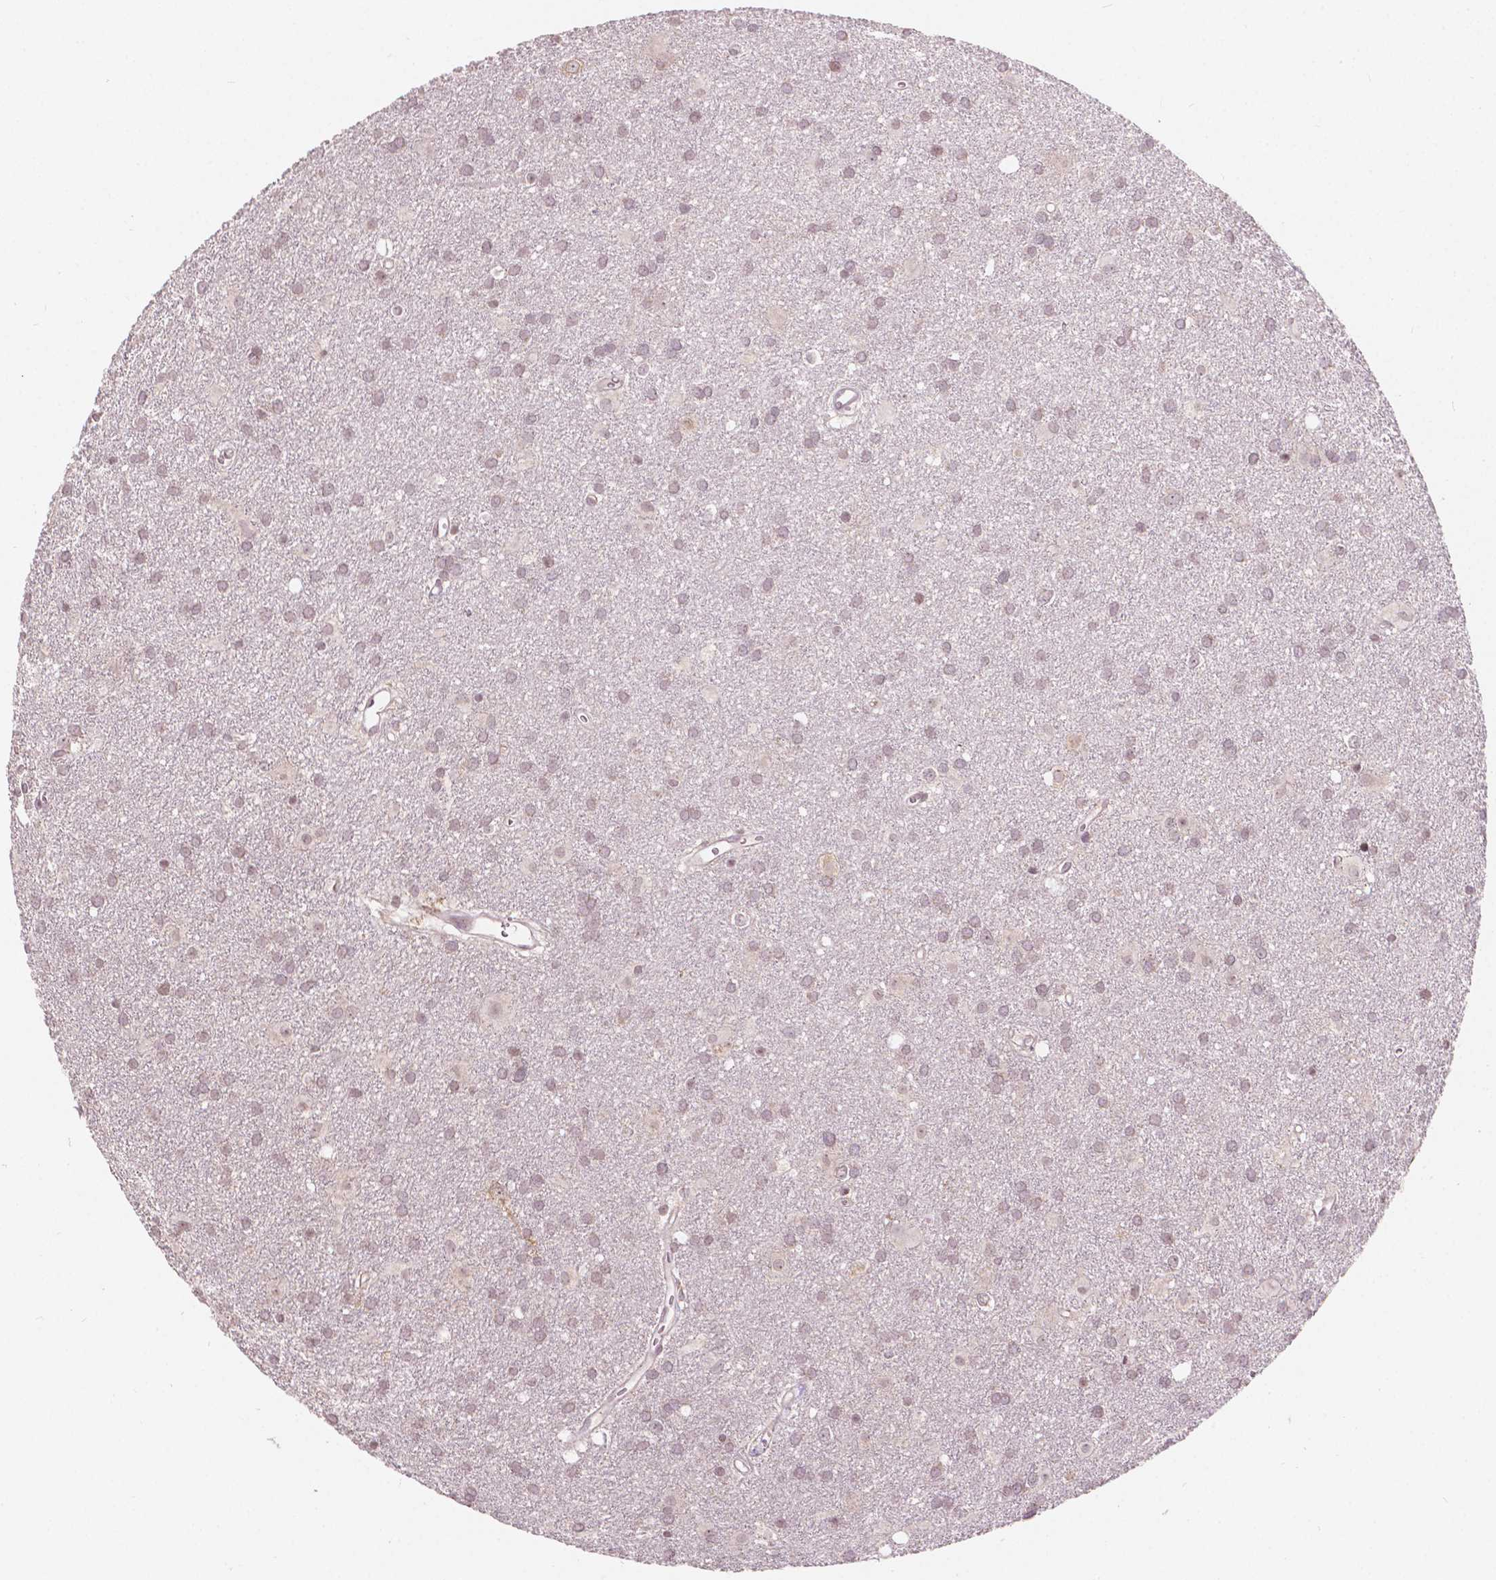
{"staining": {"intensity": "negative", "quantity": "none", "location": "none"}, "tissue": "glioma", "cell_type": "Tumor cells", "image_type": "cancer", "snomed": [{"axis": "morphology", "description": "Glioma, malignant, Low grade"}, {"axis": "topography", "description": "Brain"}], "caption": "DAB (3,3'-diaminobenzidine) immunohistochemical staining of glioma exhibits no significant positivity in tumor cells.", "gene": "NOS1AP", "patient": {"sex": "male", "age": 58}}